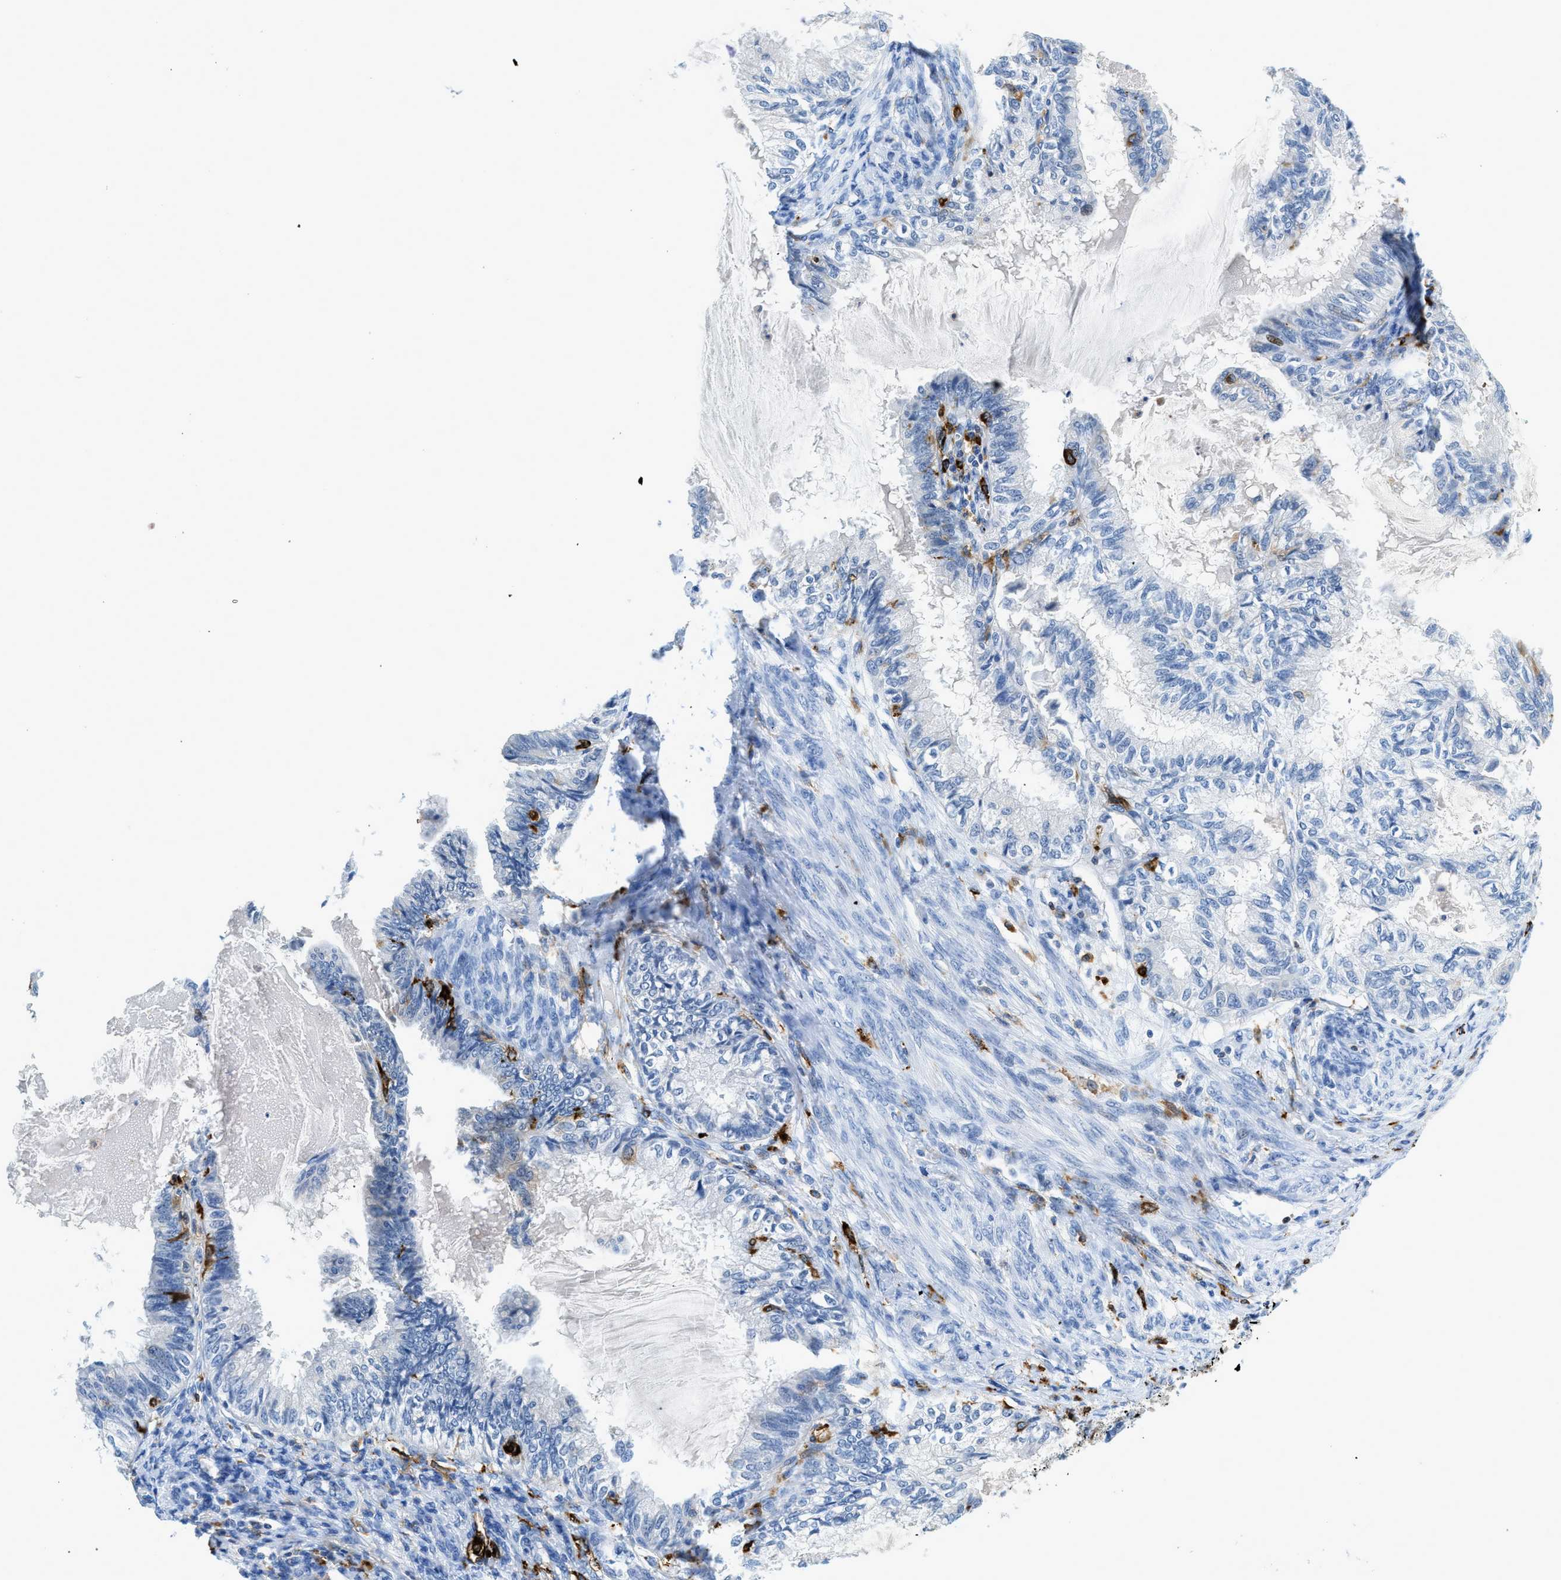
{"staining": {"intensity": "negative", "quantity": "none", "location": "none"}, "tissue": "cervical cancer", "cell_type": "Tumor cells", "image_type": "cancer", "snomed": [{"axis": "morphology", "description": "Normal tissue, NOS"}, {"axis": "morphology", "description": "Adenocarcinoma, NOS"}, {"axis": "topography", "description": "Cervix"}, {"axis": "topography", "description": "Endometrium"}], "caption": "This is a photomicrograph of immunohistochemistry staining of cervical cancer, which shows no staining in tumor cells. Nuclei are stained in blue.", "gene": "CD226", "patient": {"sex": "female", "age": 86}}